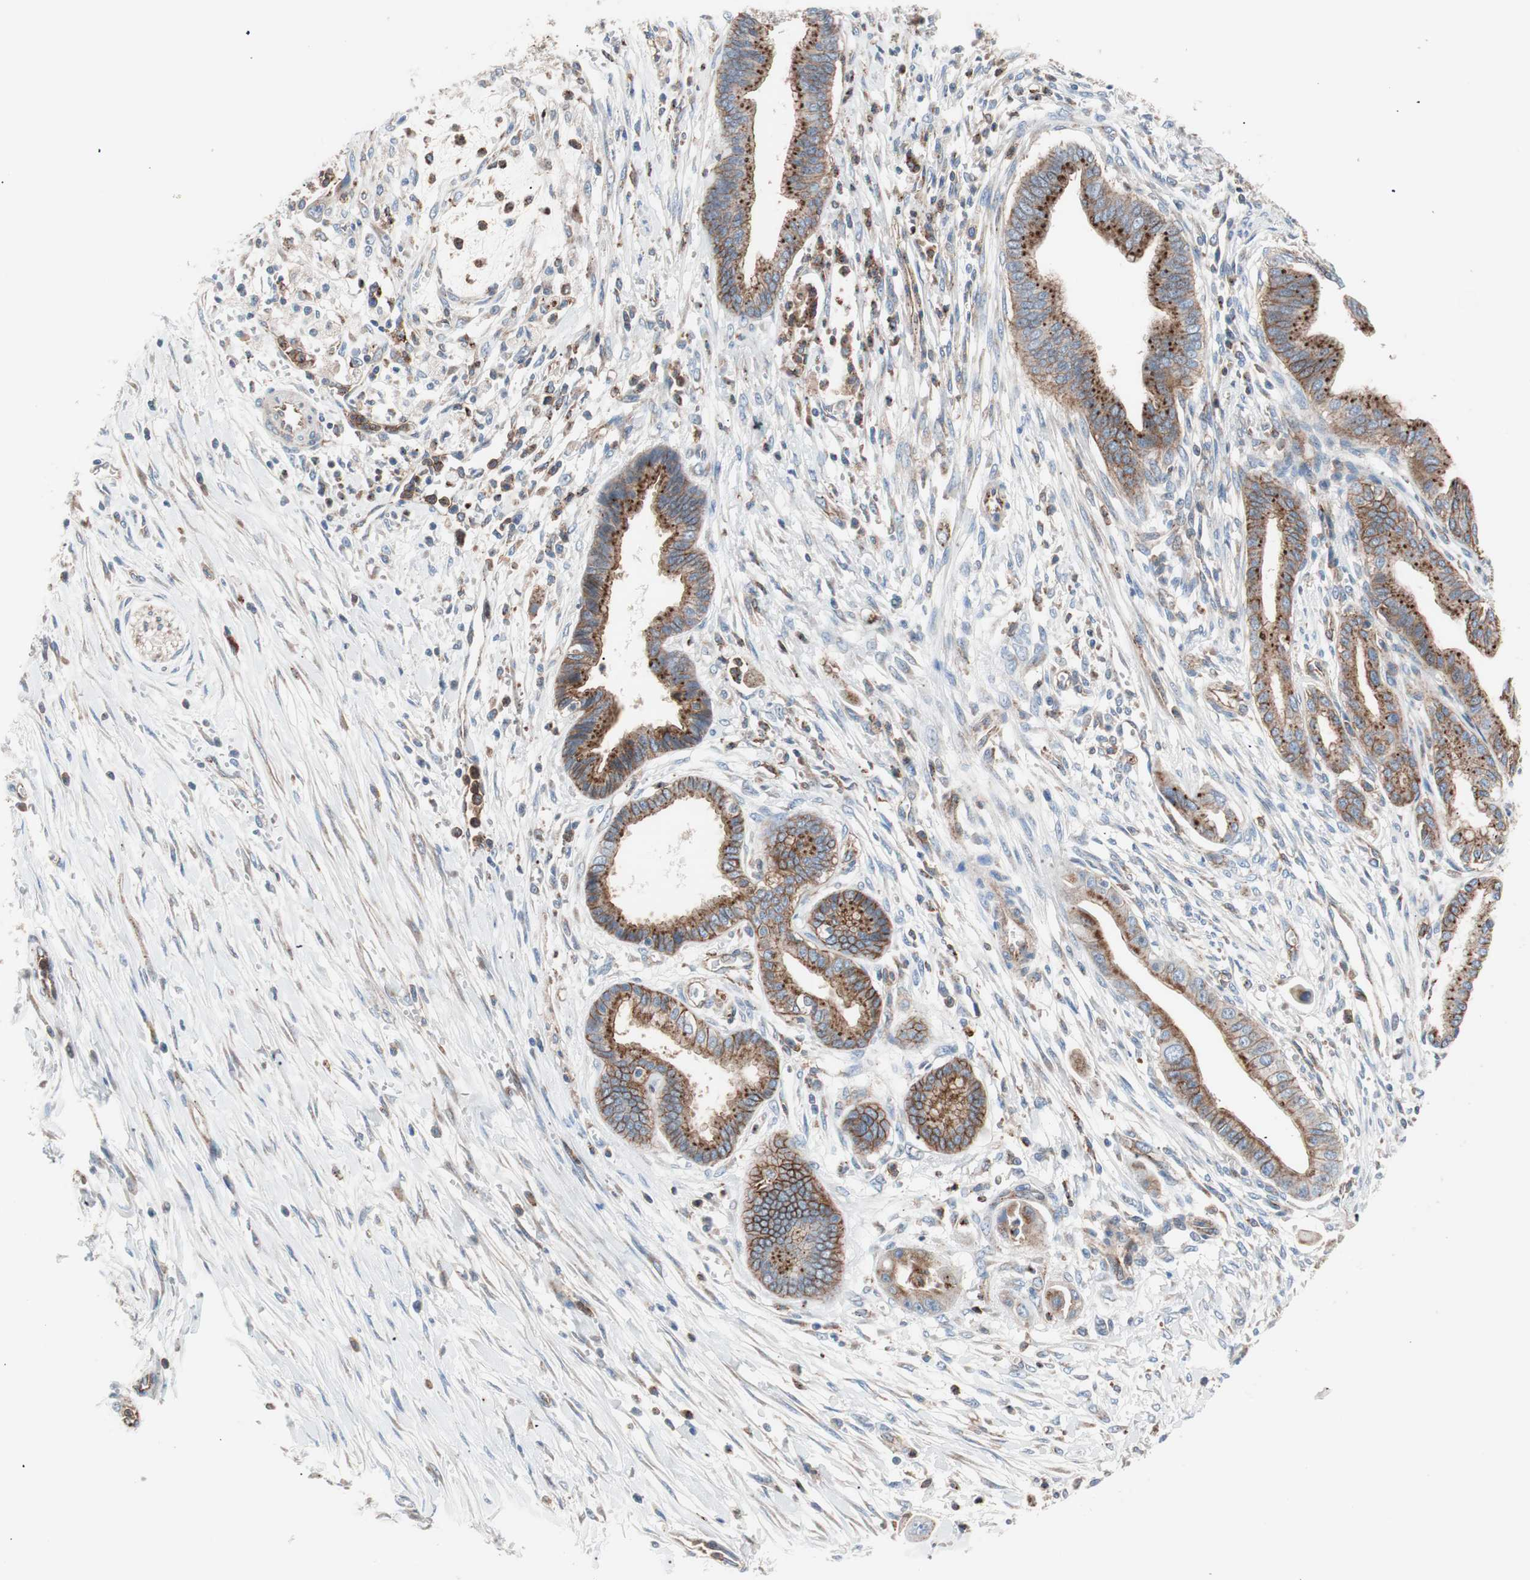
{"staining": {"intensity": "moderate", "quantity": ">75%", "location": "cytoplasmic/membranous"}, "tissue": "pancreatic cancer", "cell_type": "Tumor cells", "image_type": "cancer", "snomed": [{"axis": "morphology", "description": "Adenocarcinoma, NOS"}, {"axis": "topography", "description": "Pancreas"}], "caption": "Tumor cells demonstrate medium levels of moderate cytoplasmic/membranous expression in about >75% of cells in human pancreatic adenocarcinoma.", "gene": "FLOT2", "patient": {"sex": "male", "age": 59}}